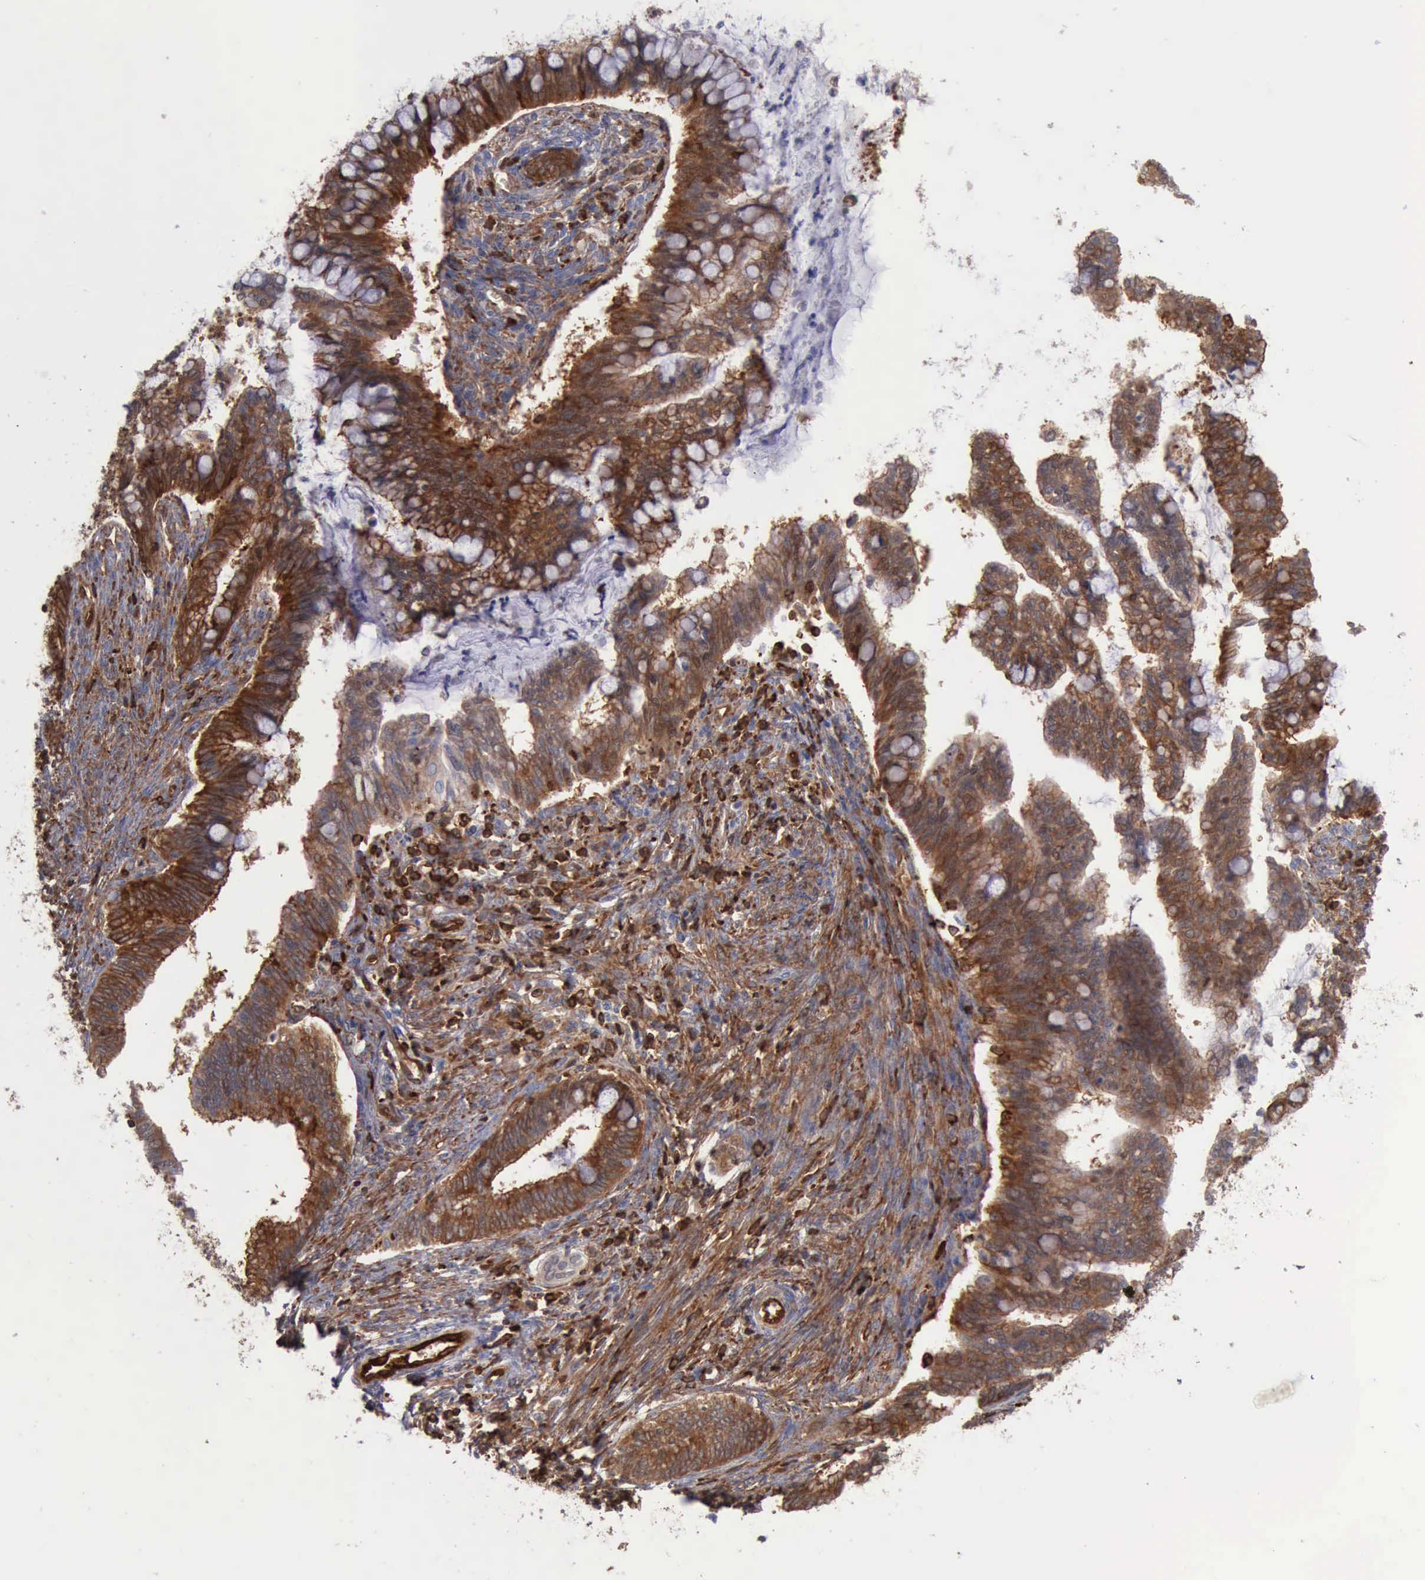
{"staining": {"intensity": "strong", "quantity": ">75%", "location": "cytoplasmic/membranous,nuclear"}, "tissue": "cervical cancer", "cell_type": "Tumor cells", "image_type": "cancer", "snomed": [{"axis": "morphology", "description": "Adenocarcinoma, NOS"}, {"axis": "topography", "description": "Cervix"}], "caption": "Immunohistochemistry (IHC) (DAB (3,3'-diaminobenzidine)) staining of cervical cancer reveals strong cytoplasmic/membranous and nuclear protein staining in about >75% of tumor cells.", "gene": "PDCD4", "patient": {"sex": "female", "age": 36}}